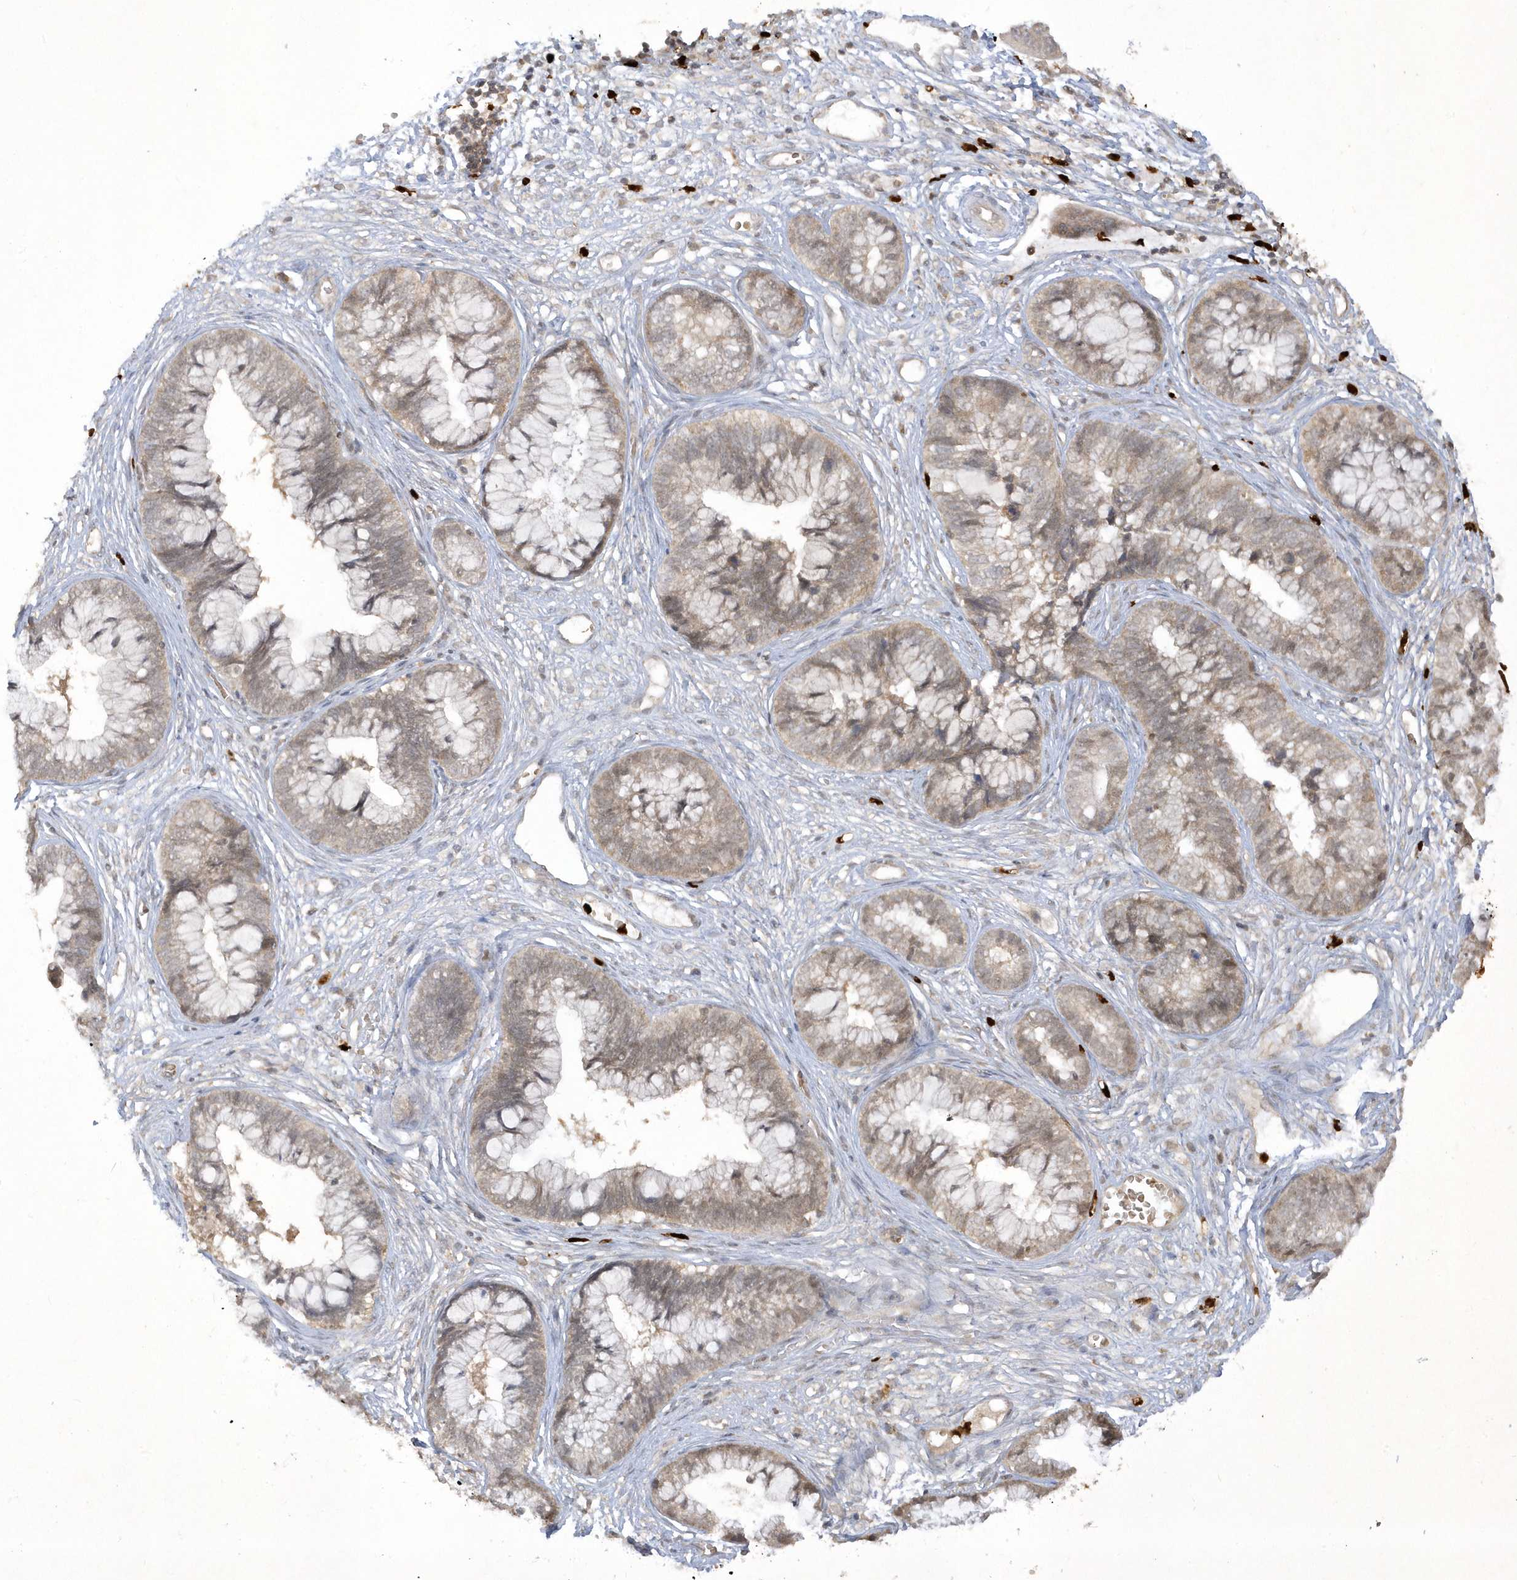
{"staining": {"intensity": "weak", "quantity": "25%-75%", "location": "cytoplasmic/membranous,nuclear"}, "tissue": "cervical cancer", "cell_type": "Tumor cells", "image_type": "cancer", "snomed": [{"axis": "morphology", "description": "Adenocarcinoma, NOS"}, {"axis": "topography", "description": "Cervix"}], "caption": "Immunohistochemistry (IHC) staining of adenocarcinoma (cervical), which displays low levels of weak cytoplasmic/membranous and nuclear positivity in about 25%-75% of tumor cells indicating weak cytoplasmic/membranous and nuclear protein positivity. The staining was performed using DAB (brown) for protein detection and nuclei were counterstained in hematoxylin (blue).", "gene": "ZNF213", "patient": {"sex": "female", "age": 44}}